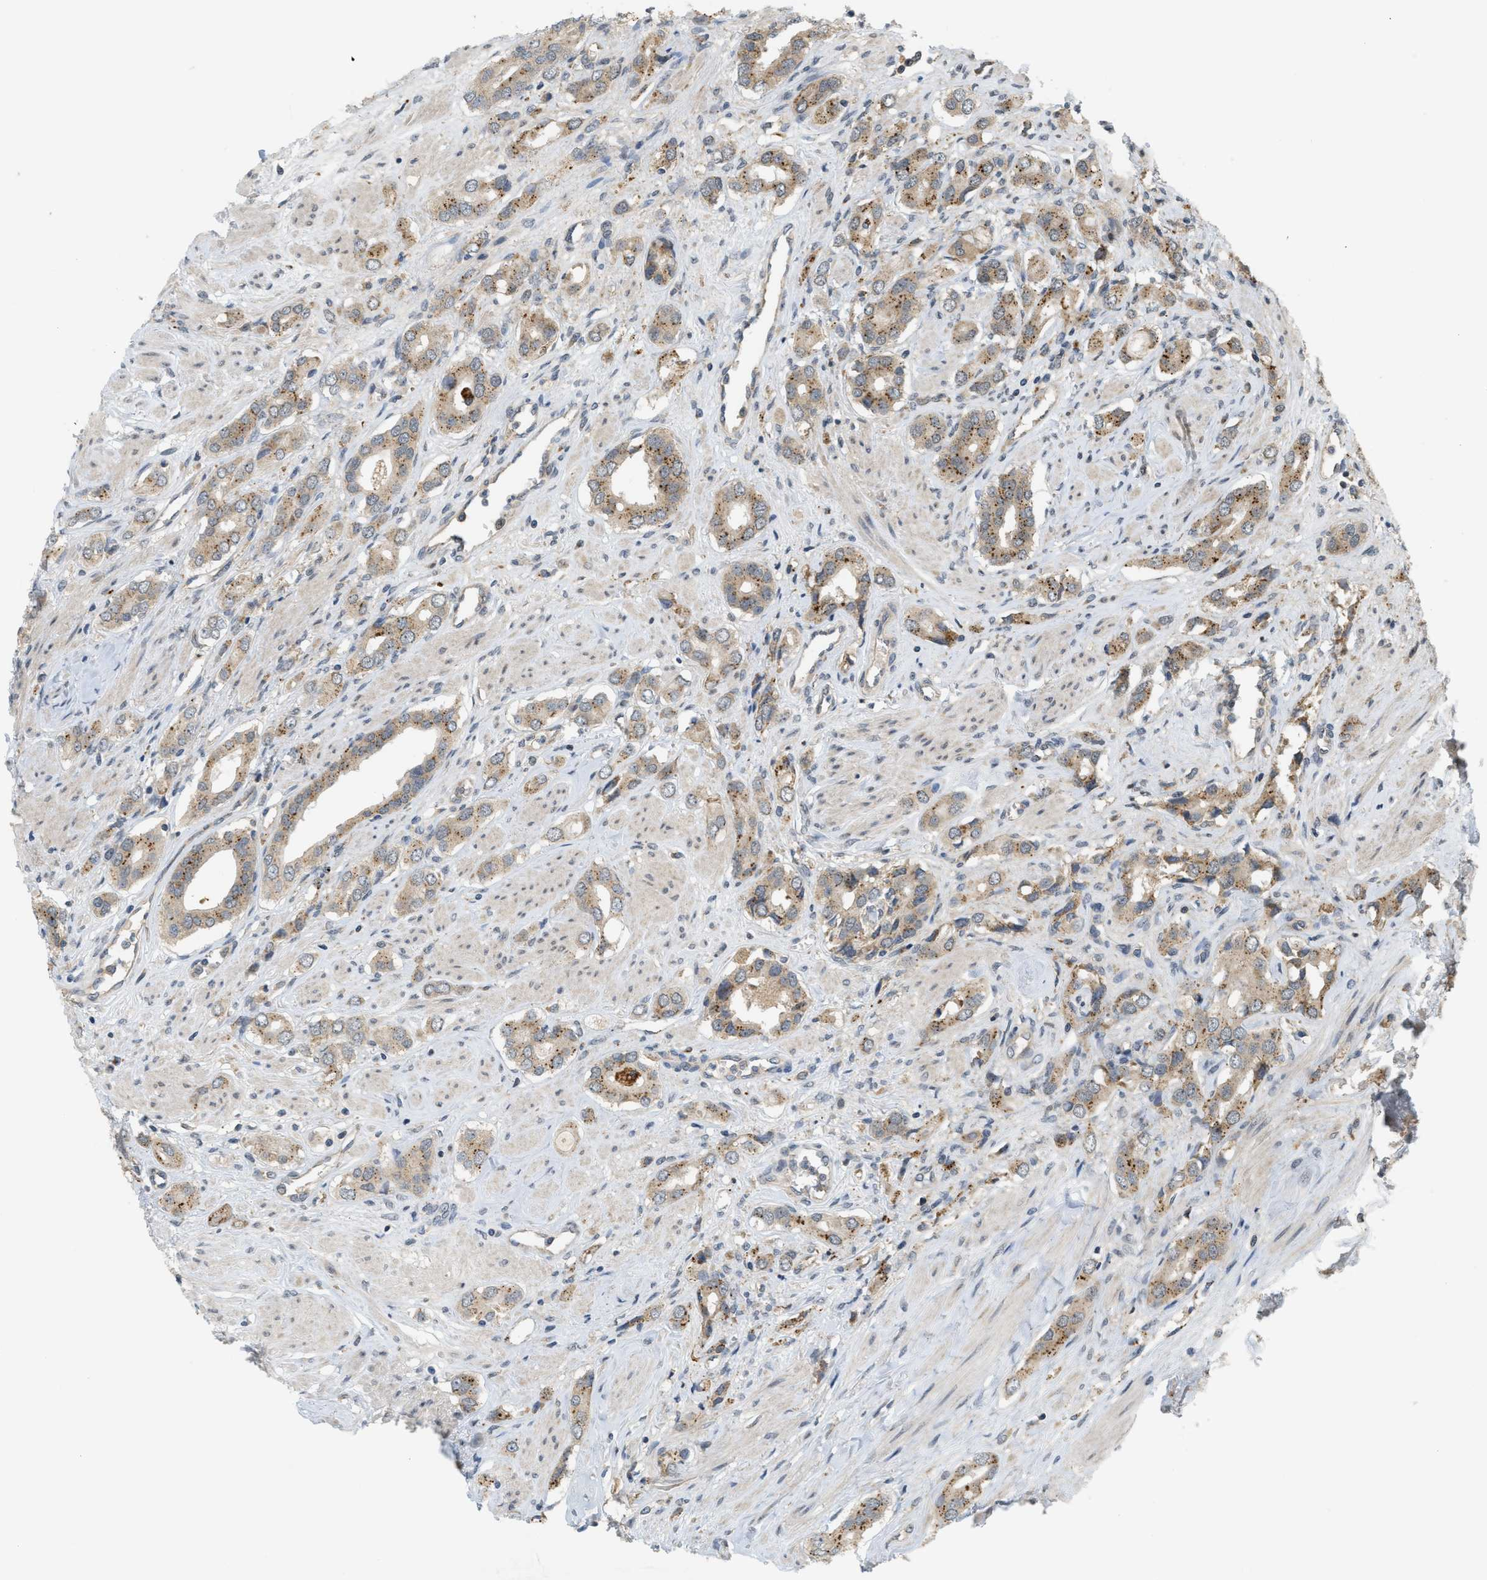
{"staining": {"intensity": "strong", "quantity": "<25%", "location": "cytoplasmic/membranous"}, "tissue": "prostate cancer", "cell_type": "Tumor cells", "image_type": "cancer", "snomed": [{"axis": "morphology", "description": "Adenocarcinoma, High grade"}, {"axis": "topography", "description": "Prostate"}], "caption": "A brown stain highlights strong cytoplasmic/membranous staining of a protein in human prostate cancer (high-grade adenocarcinoma) tumor cells.", "gene": "PRKD1", "patient": {"sex": "male", "age": 52}}